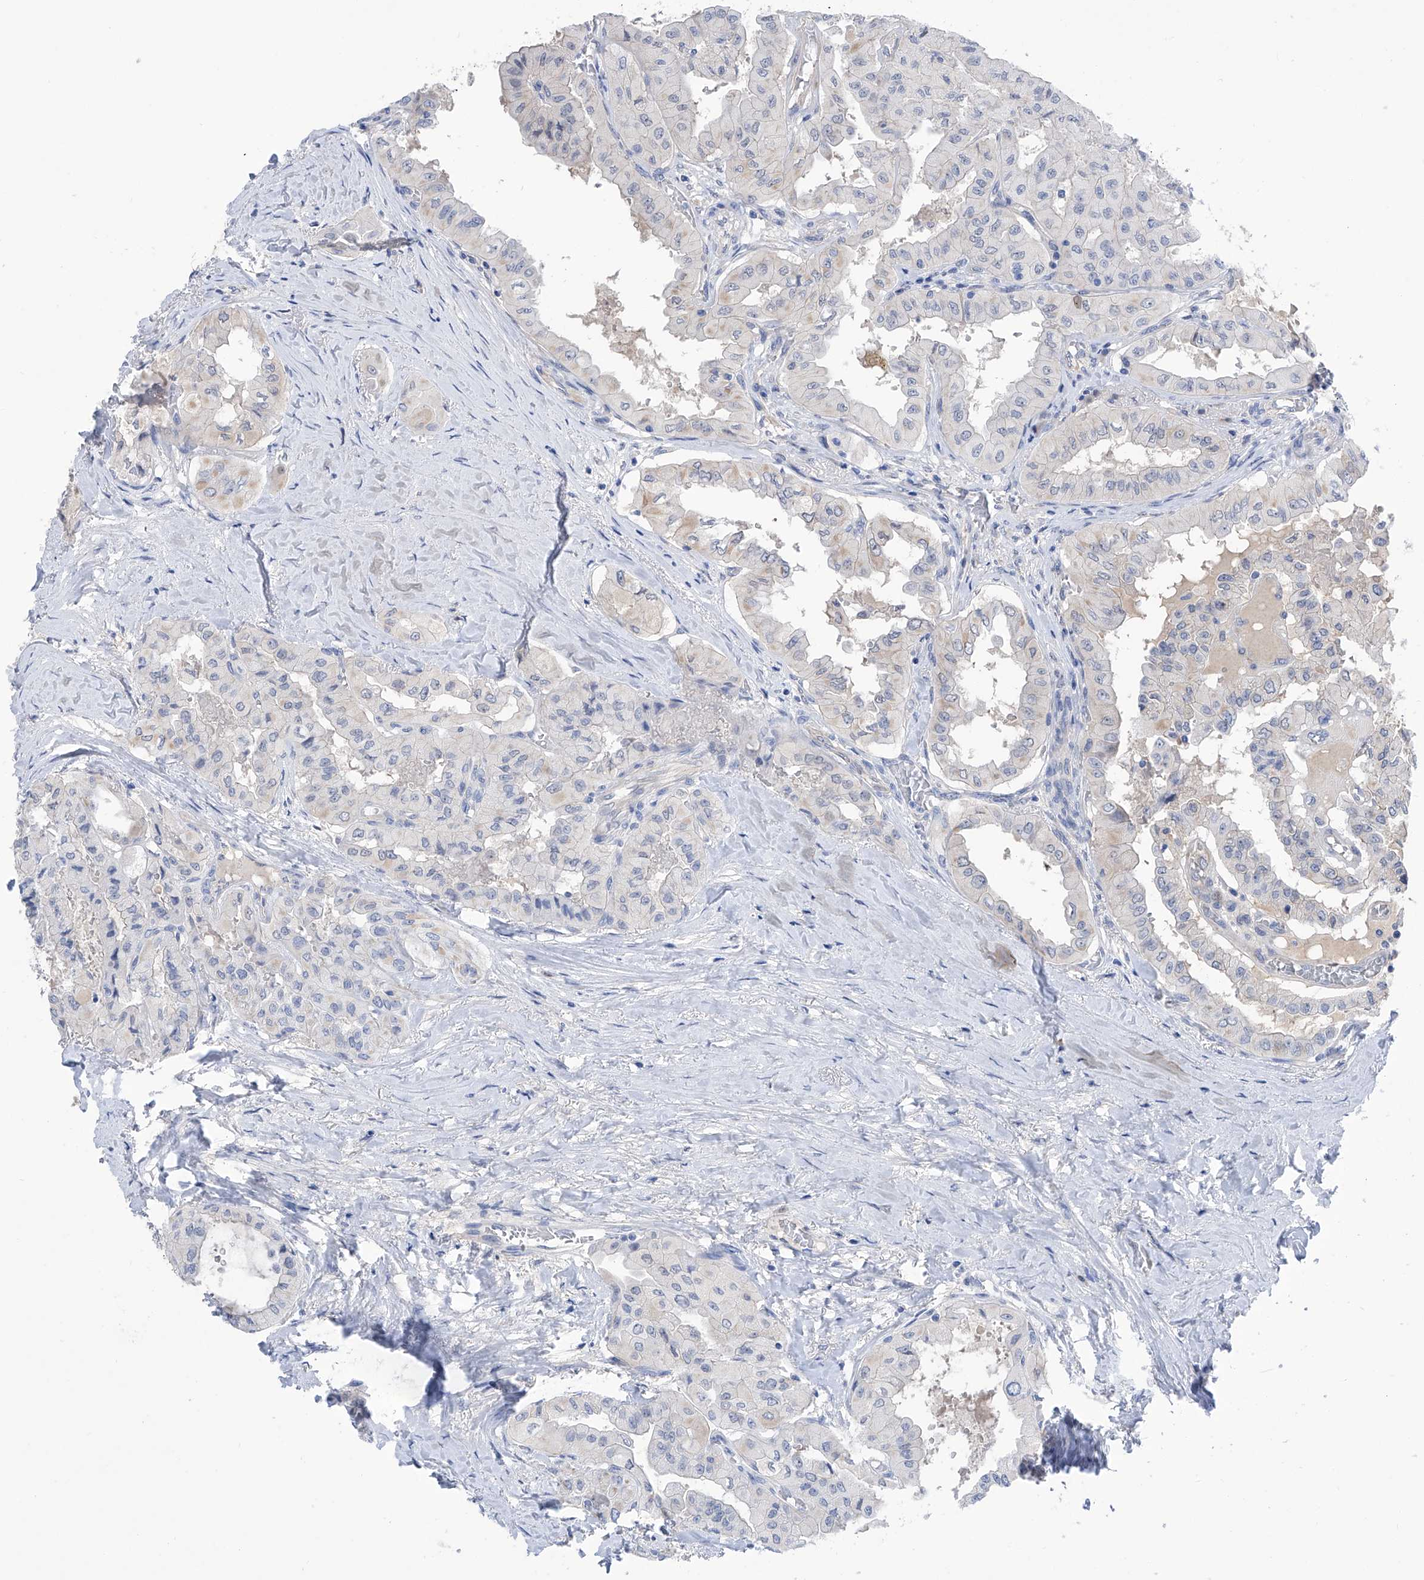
{"staining": {"intensity": "negative", "quantity": "none", "location": "none"}, "tissue": "thyroid cancer", "cell_type": "Tumor cells", "image_type": "cancer", "snomed": [{"axis": "morphology", "description": "Papillary adenocarcinoma, NOS"}, {"axis": "topography", "description": "Thyroid gland"}], "caption": "This is an immunohistochemistry (IHC) histopathology image of human papillary adenocarcinoma (thyroid). There is no staining in tumor cells.", "gene": "PGM3", "patient": {"sex": "female", "age": 59}}